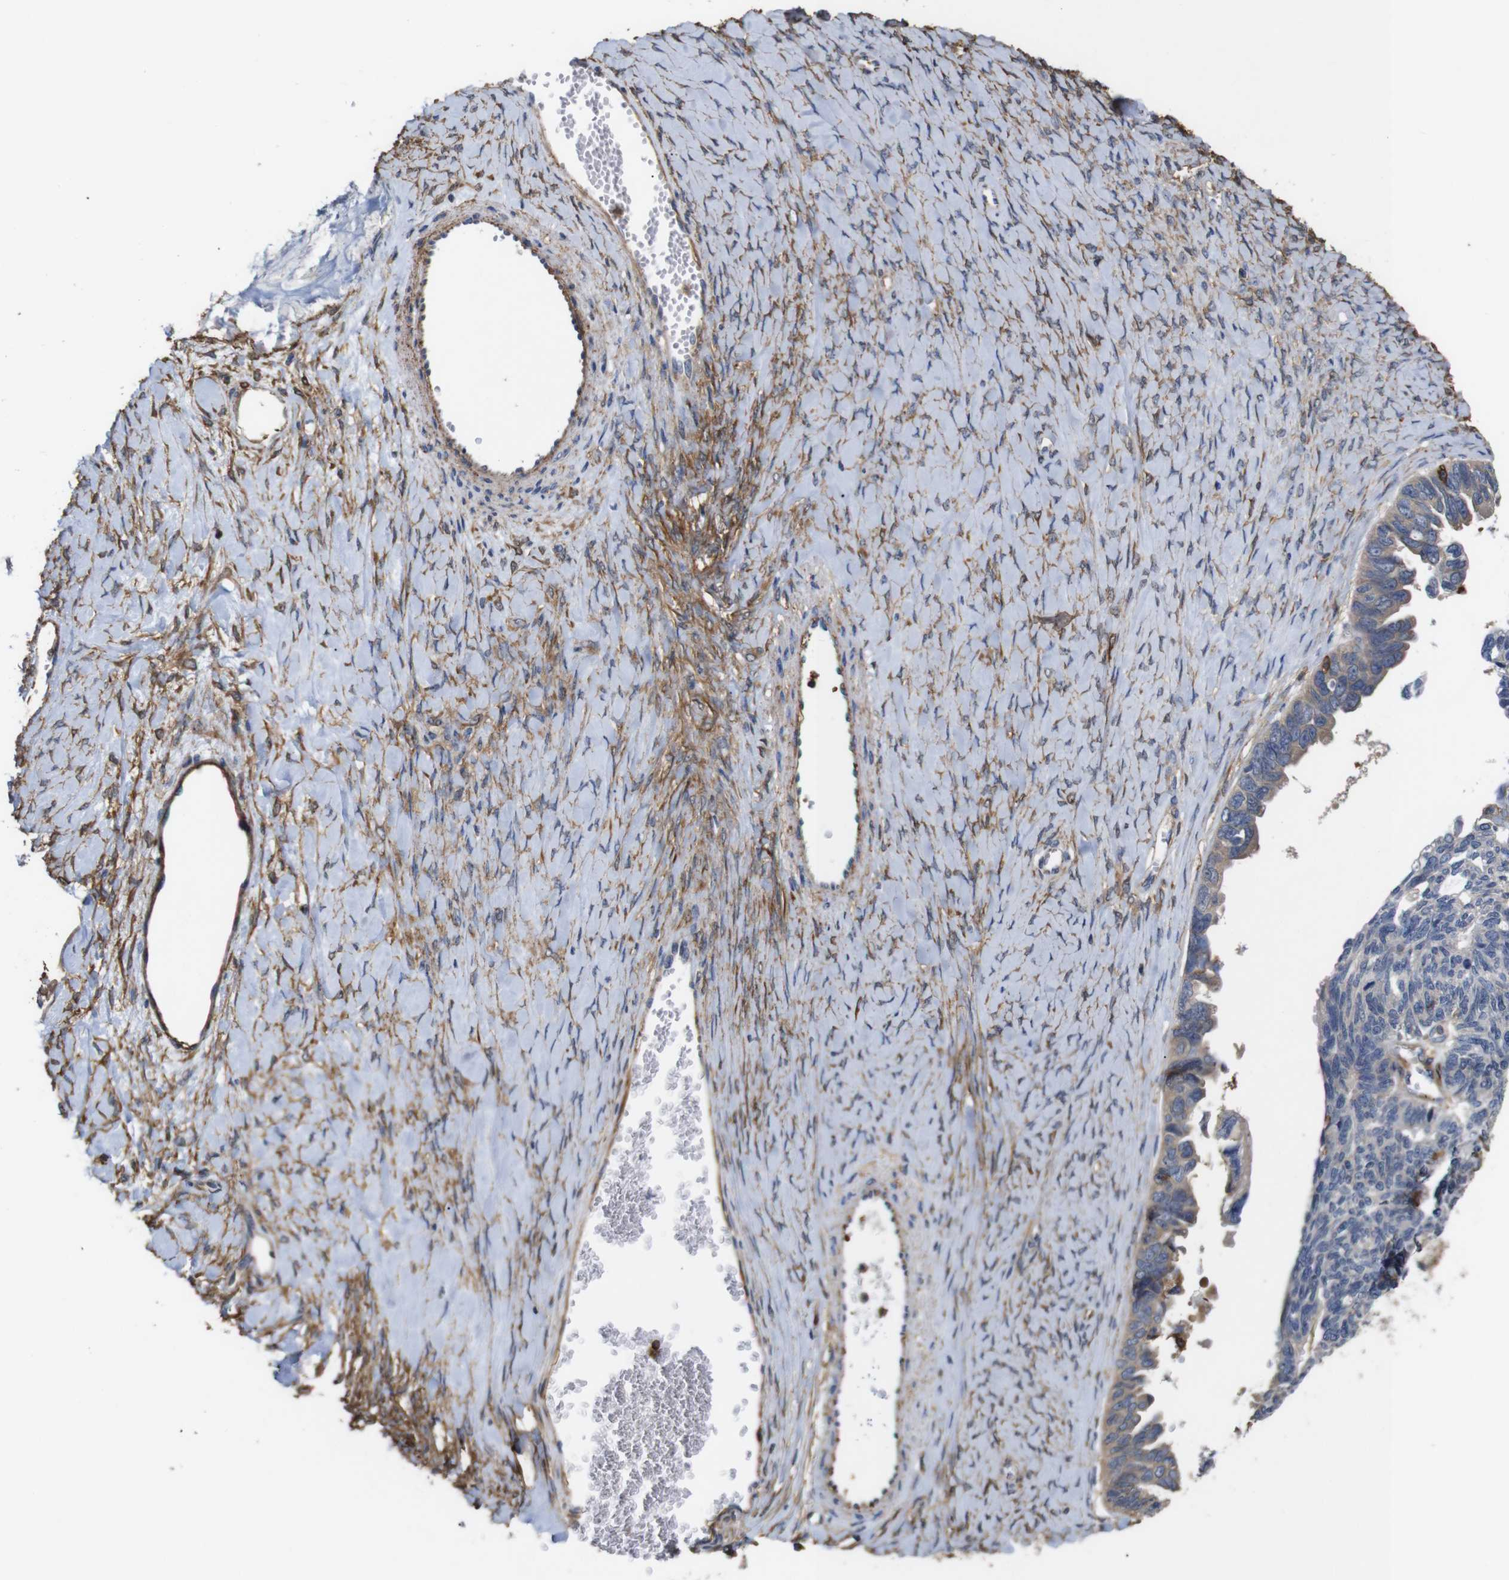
{"staining": {"intensity": "moderate", "quantity": "<25%", "location": "cytoplasmic/membranous"}, "tissue": "ovarian cancer", "cell_type": "Tumor cells", "image_type": "cancer", "snomed": [{"axis": "morphology", "description": "Cystadenocarcinoma, serous, NOS"}, {"axis": "topography", "description": "Ovary"}], "caption": "About <25% of tumor cells in human ovarian serous cystadenocarcinoma reveal moderate cytoplasmic/membranous protein expression as visualized by brown immunohistochemical staining.", "gene": "PI4KA", "patient": {"sex": "female", "age": 79}}